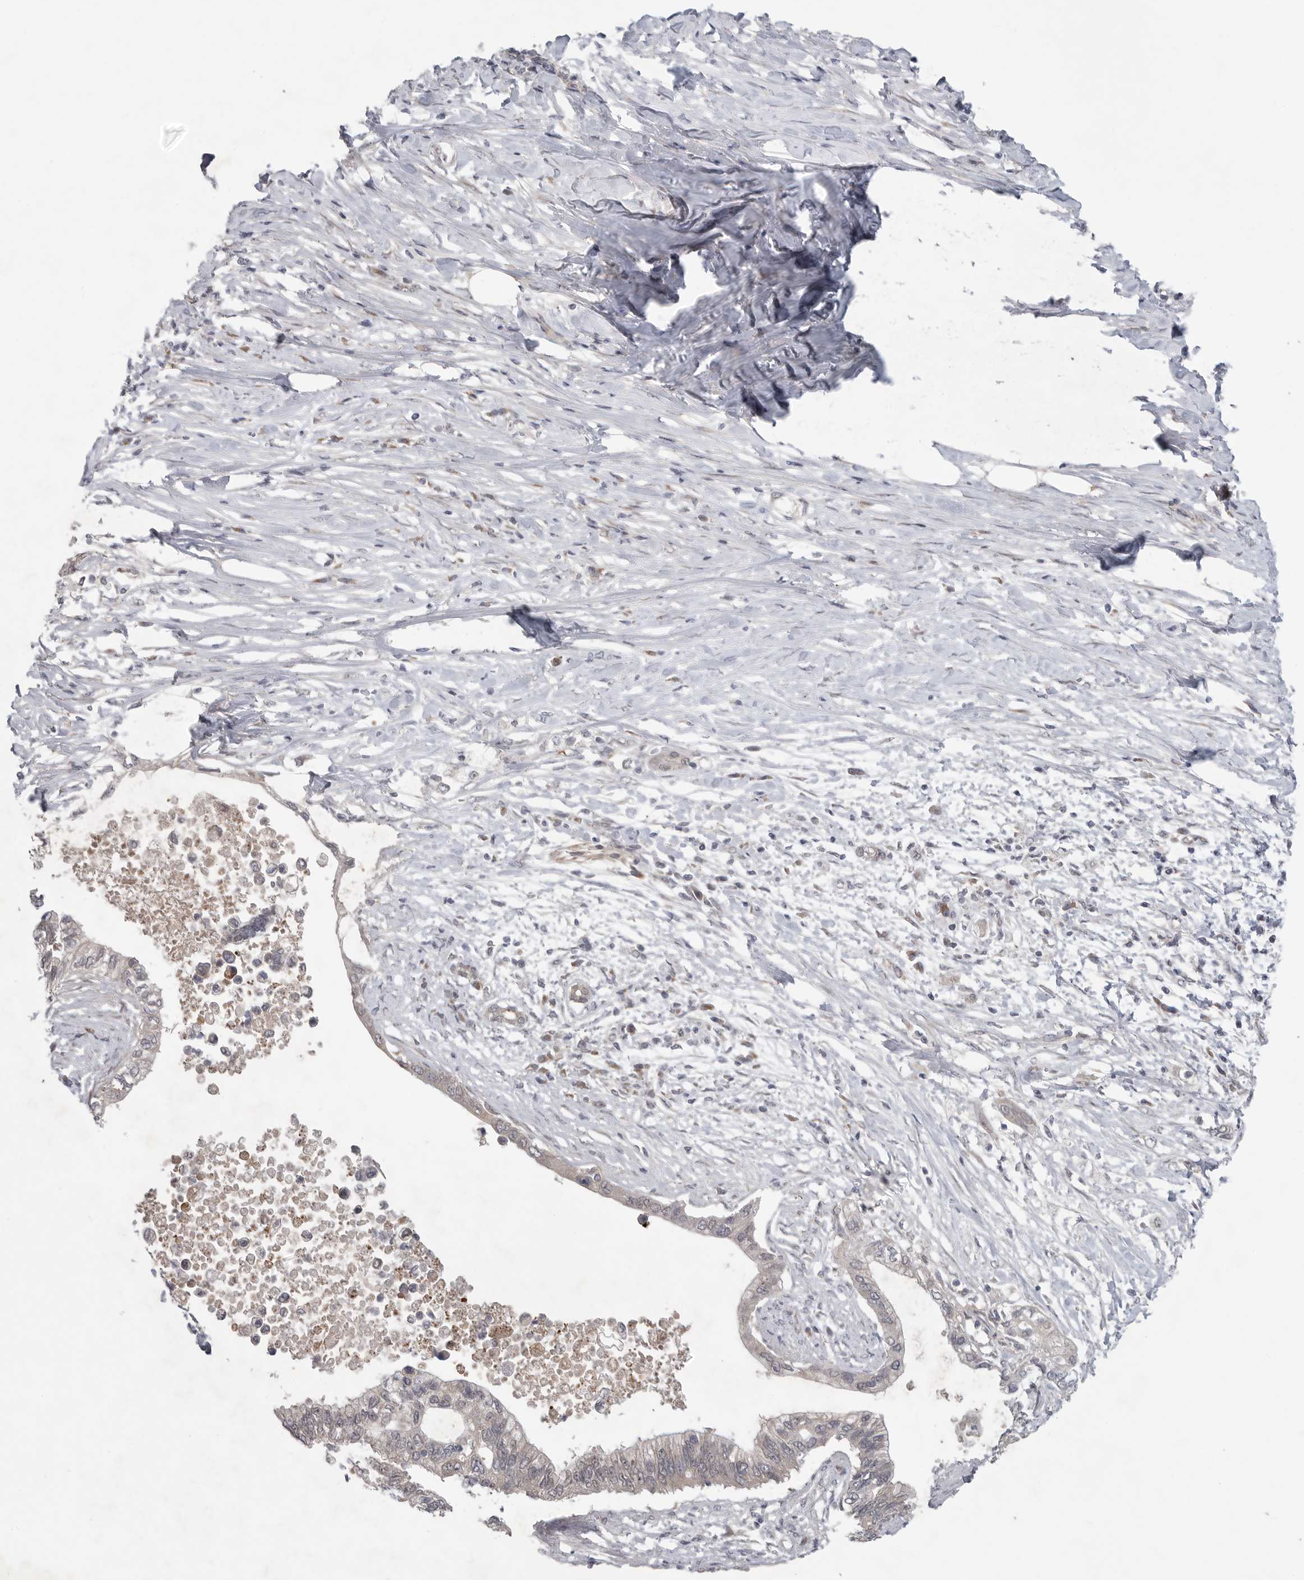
{"staining": {"intensity": "negative", "quantity": "none", "location": "none"}, "tissue": "pancreatic cancer", "cell_type": "Tumor cells", "image_type": "cancer", "snomed": [{"axis": "morphology", "description": "Normal tissue, NOS"}, {"axis": "morphology", "description": "Adenocarcinoma, NOS"}, {"axis": "topography", "description": "Pancreas"}, {"axis": "topography", "description": "Peripheral nerve tissue"}], "caption": "Adenocarcinoma (pancreatic) was stained to show a protein in brown. There is no significant expression in tumor cells.", "gene": "FBXO43", "patient": {"sex": "male", "age": 59}}